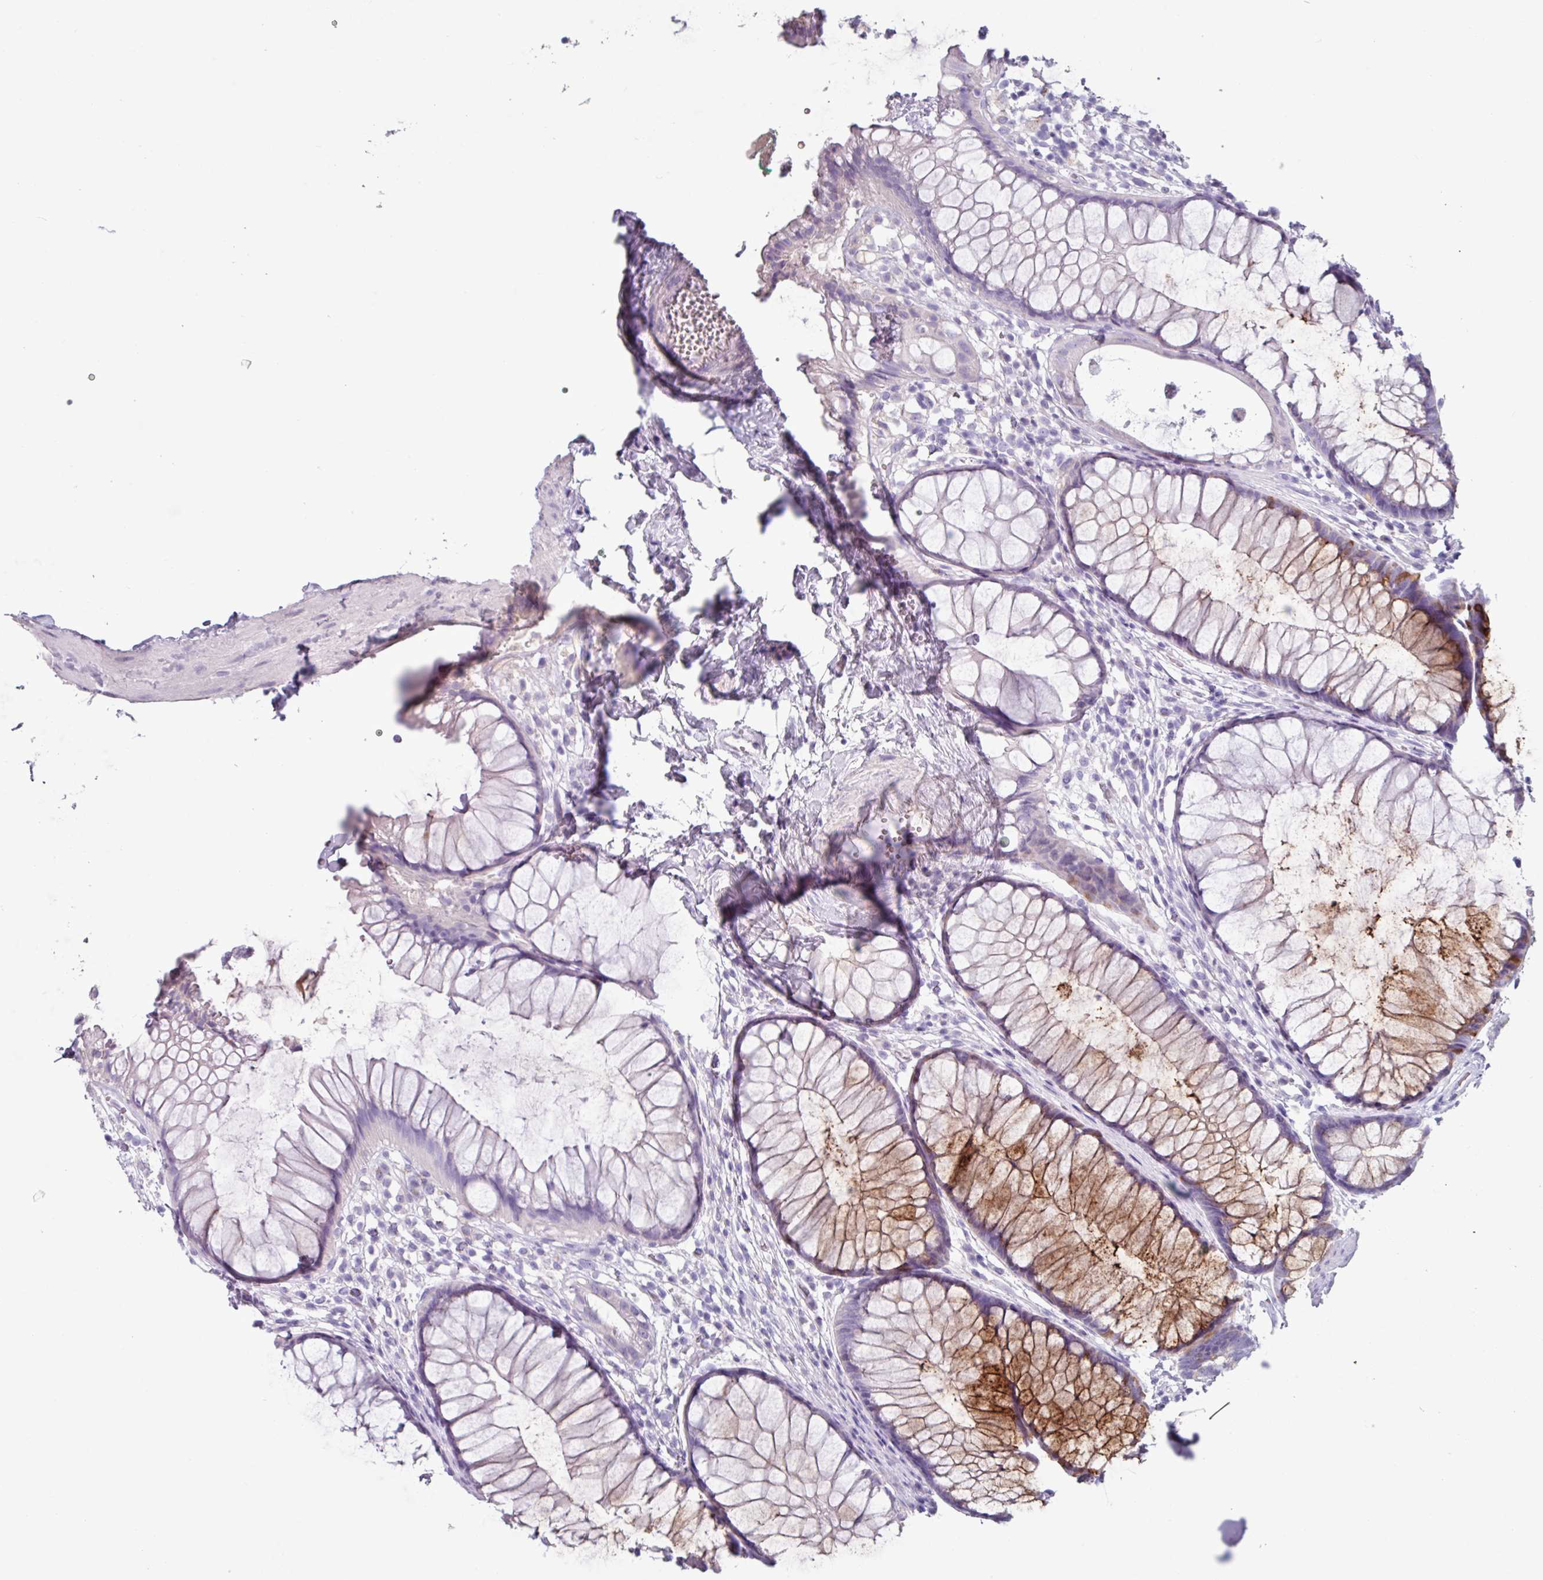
{"staining": {"intensity": "strong", "quantity": "25%-75%", "location": "cytoplasmic/membranous"}, "tissue": "rectum", "cell_type": "Glandular cells", "image_type": "normal", "snomed": [{"axis": "morphology", "description": "Normal tissue, NOS"}, {"axis": "topography", "description": "Smooth muscle"}, {"axis": "topography", "description": "Rectum"}], "caption": "This photomicrograph shows immunohistochemistry (IHC) staining of normal human rectum, with high strong cytoplasmic/membranous positivity in about 25%-75% of glandular cells.", "gene": "OR2T10", "patient": {"sex": "male", "age": 53}}